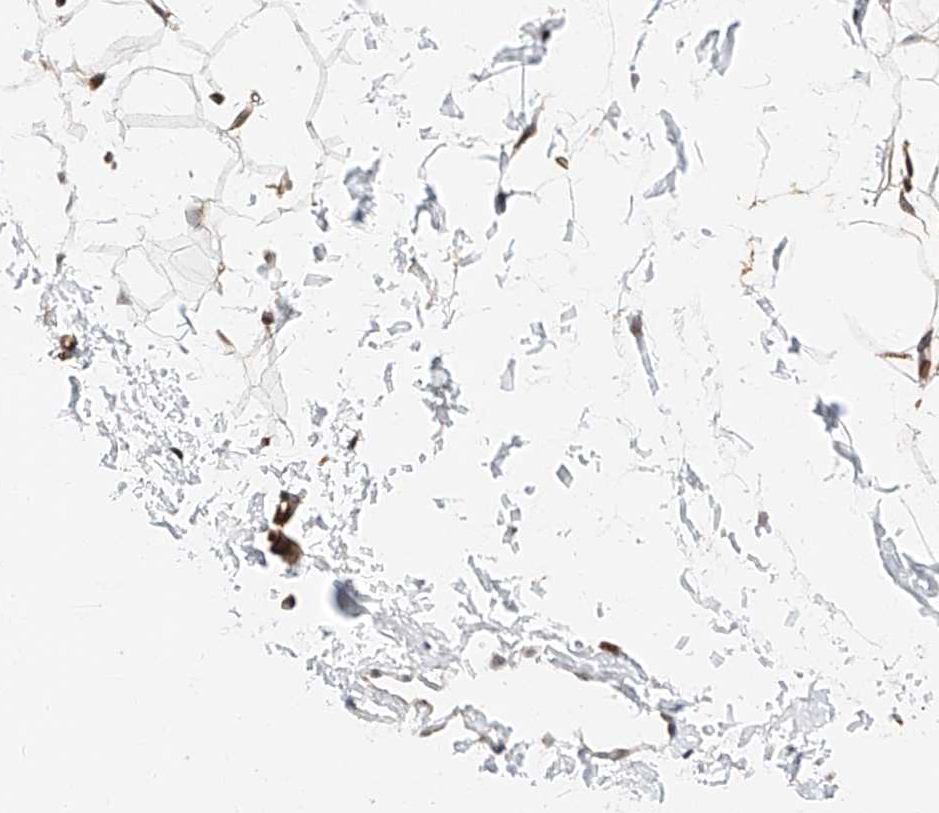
{"staining": {"intensity": "weak", "quantity": "25%-75%", "location": "cytoplasmic/membranous"}, "tissue": "adipose tissue", "cell_type": "Adipocytes", "image_type": "normal", "snomed": [{"axis": "morphology", "description": "Normal tissue, NOS"}, {"axis": "topography", "description": "Breast"}], "caption": "Immunohistochemistry micrograph of unremarkable adipose tissue stained for a protein (brown), which displays low levels of weak cytoplasmic/membranous staining in approximately 25%-75% of adipocytes.", "gene": "THTPA", "patient": {"sex": "female", "age": 23}}